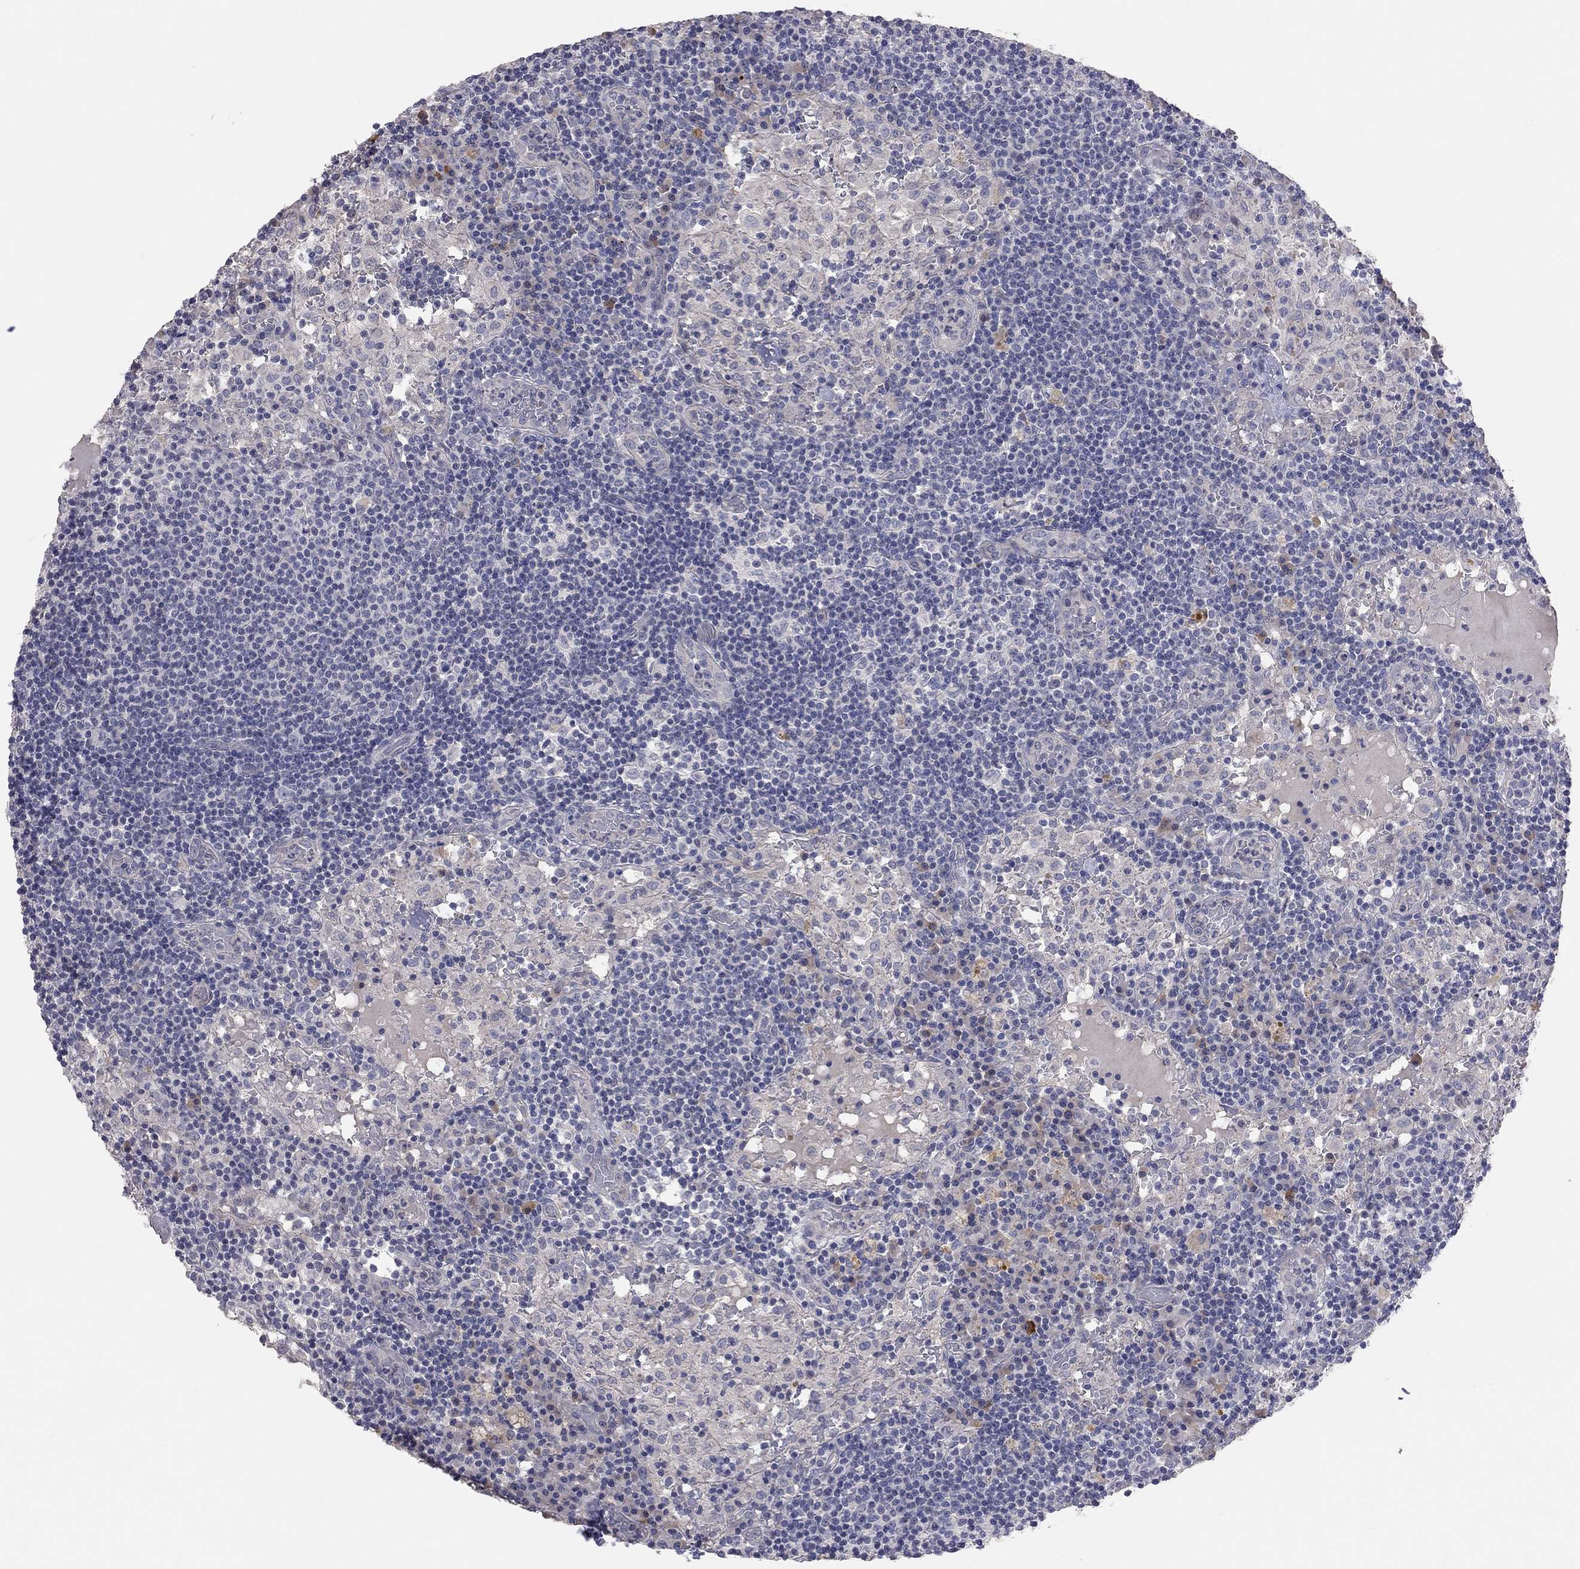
{"staining": {"intensity": "negative", "quantity": "none", "location": "none"}, "tissue": "lymph node", "cell_type": "Germinal center cells", "image_type": "normal", "snomed": [{"axis": "morphology", "description": "Normal tissue, NOS"}, {"axis": "topography", "description": "Lymph node"}], "caption": "This is an immunohistochemistry (IHC) image of normal human lymph node. There is no positivity in germinal center cells.", "gene": "KCNB1", "patient": {"sex": "male", "age": 62}}